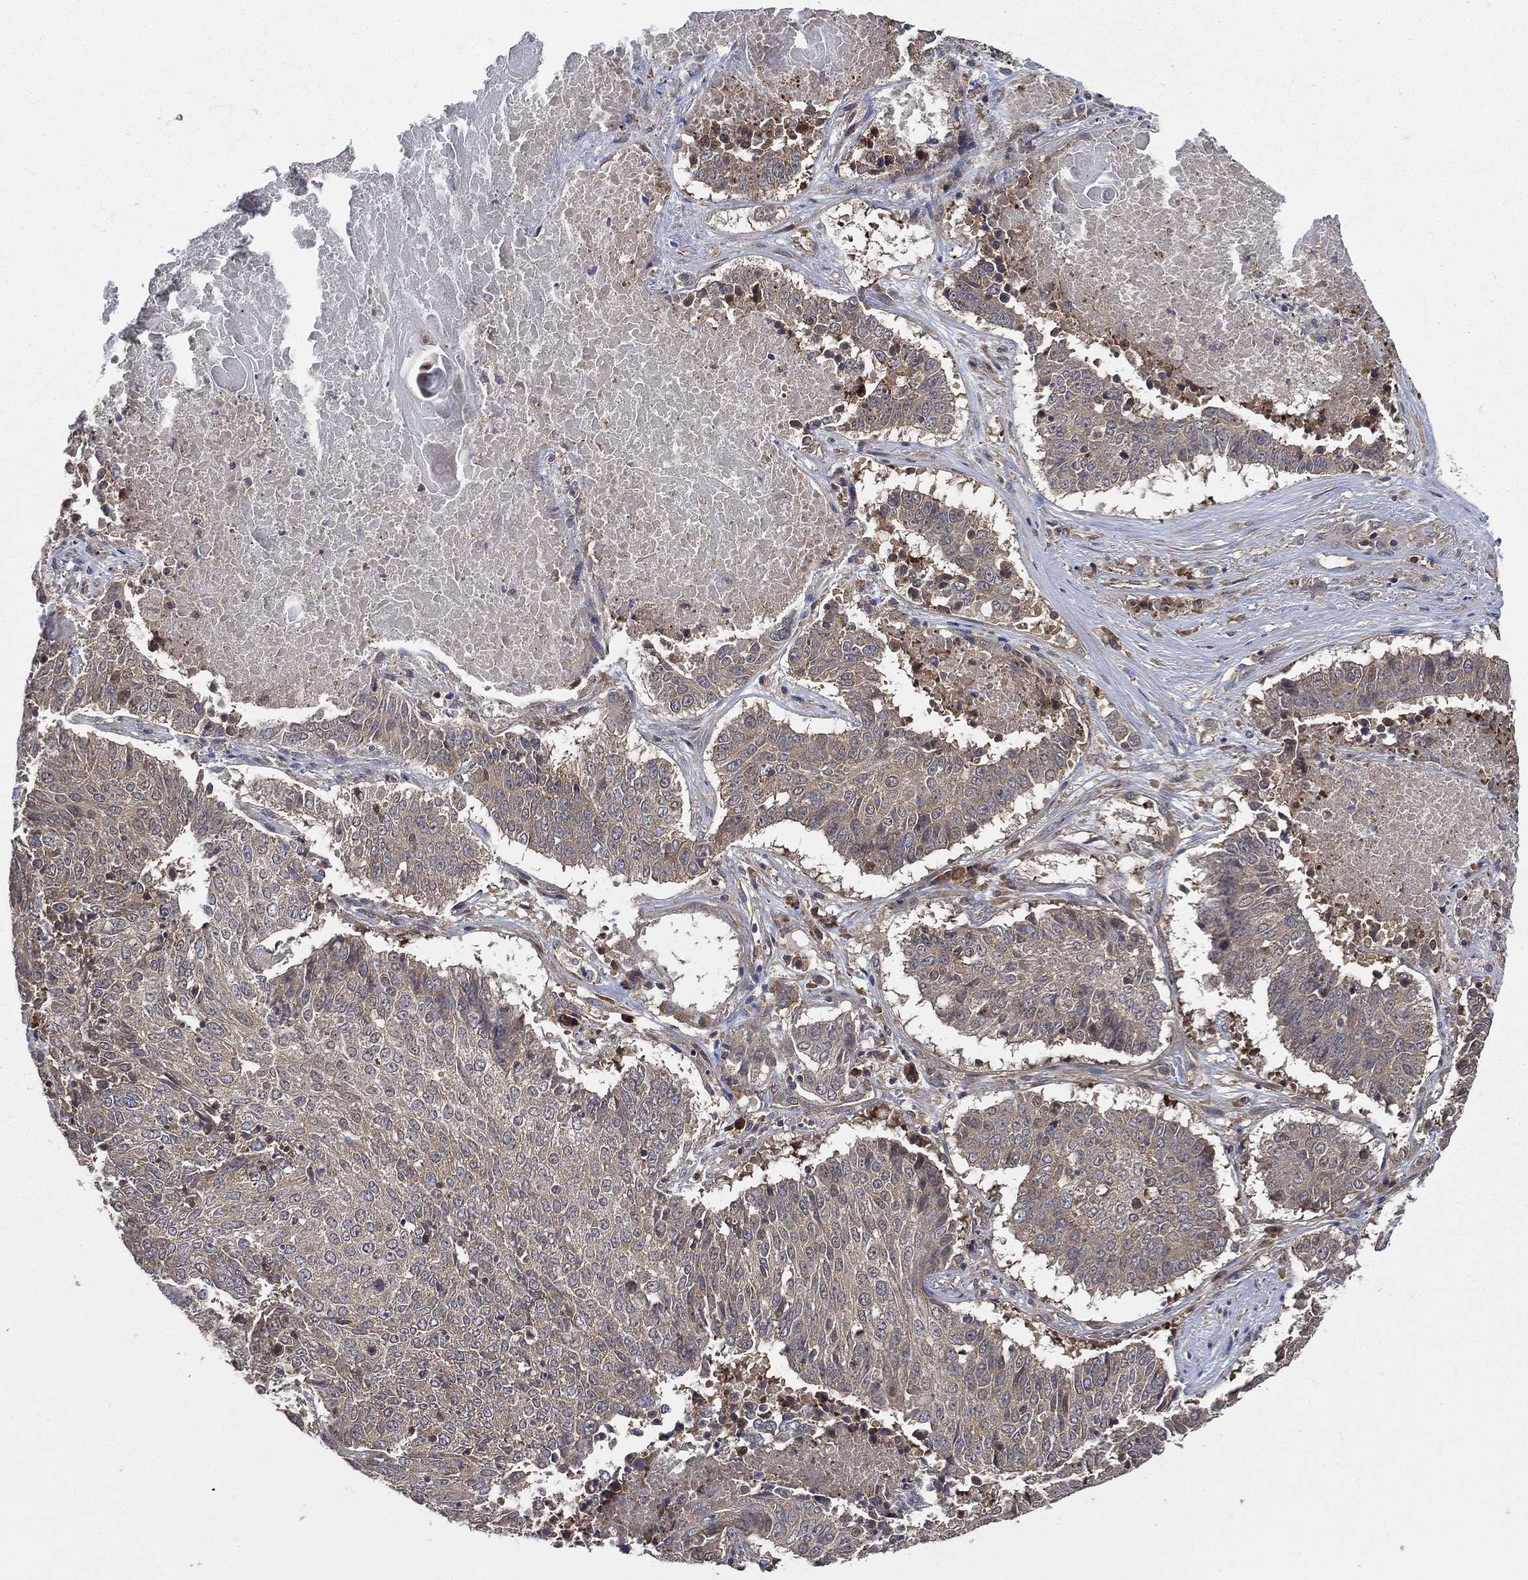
{"staining": {"intensity": "negative", "quantity": "none", "location": "none"}, "tissue": "lung cancer", "cell_type": "Tumor cells", "image_type": "cancer", "snomed": [{"axis": "morphology", "description": "Squamous cell carcinoma, NOS"}, {"axis": "topography", "description": "Lung"}], "caption": "There is no significant positivity in tumor cells of lung squamous cell carcinoma.", "gene": "SMPD3", "patient": {"sex": "male", "age": 64}}